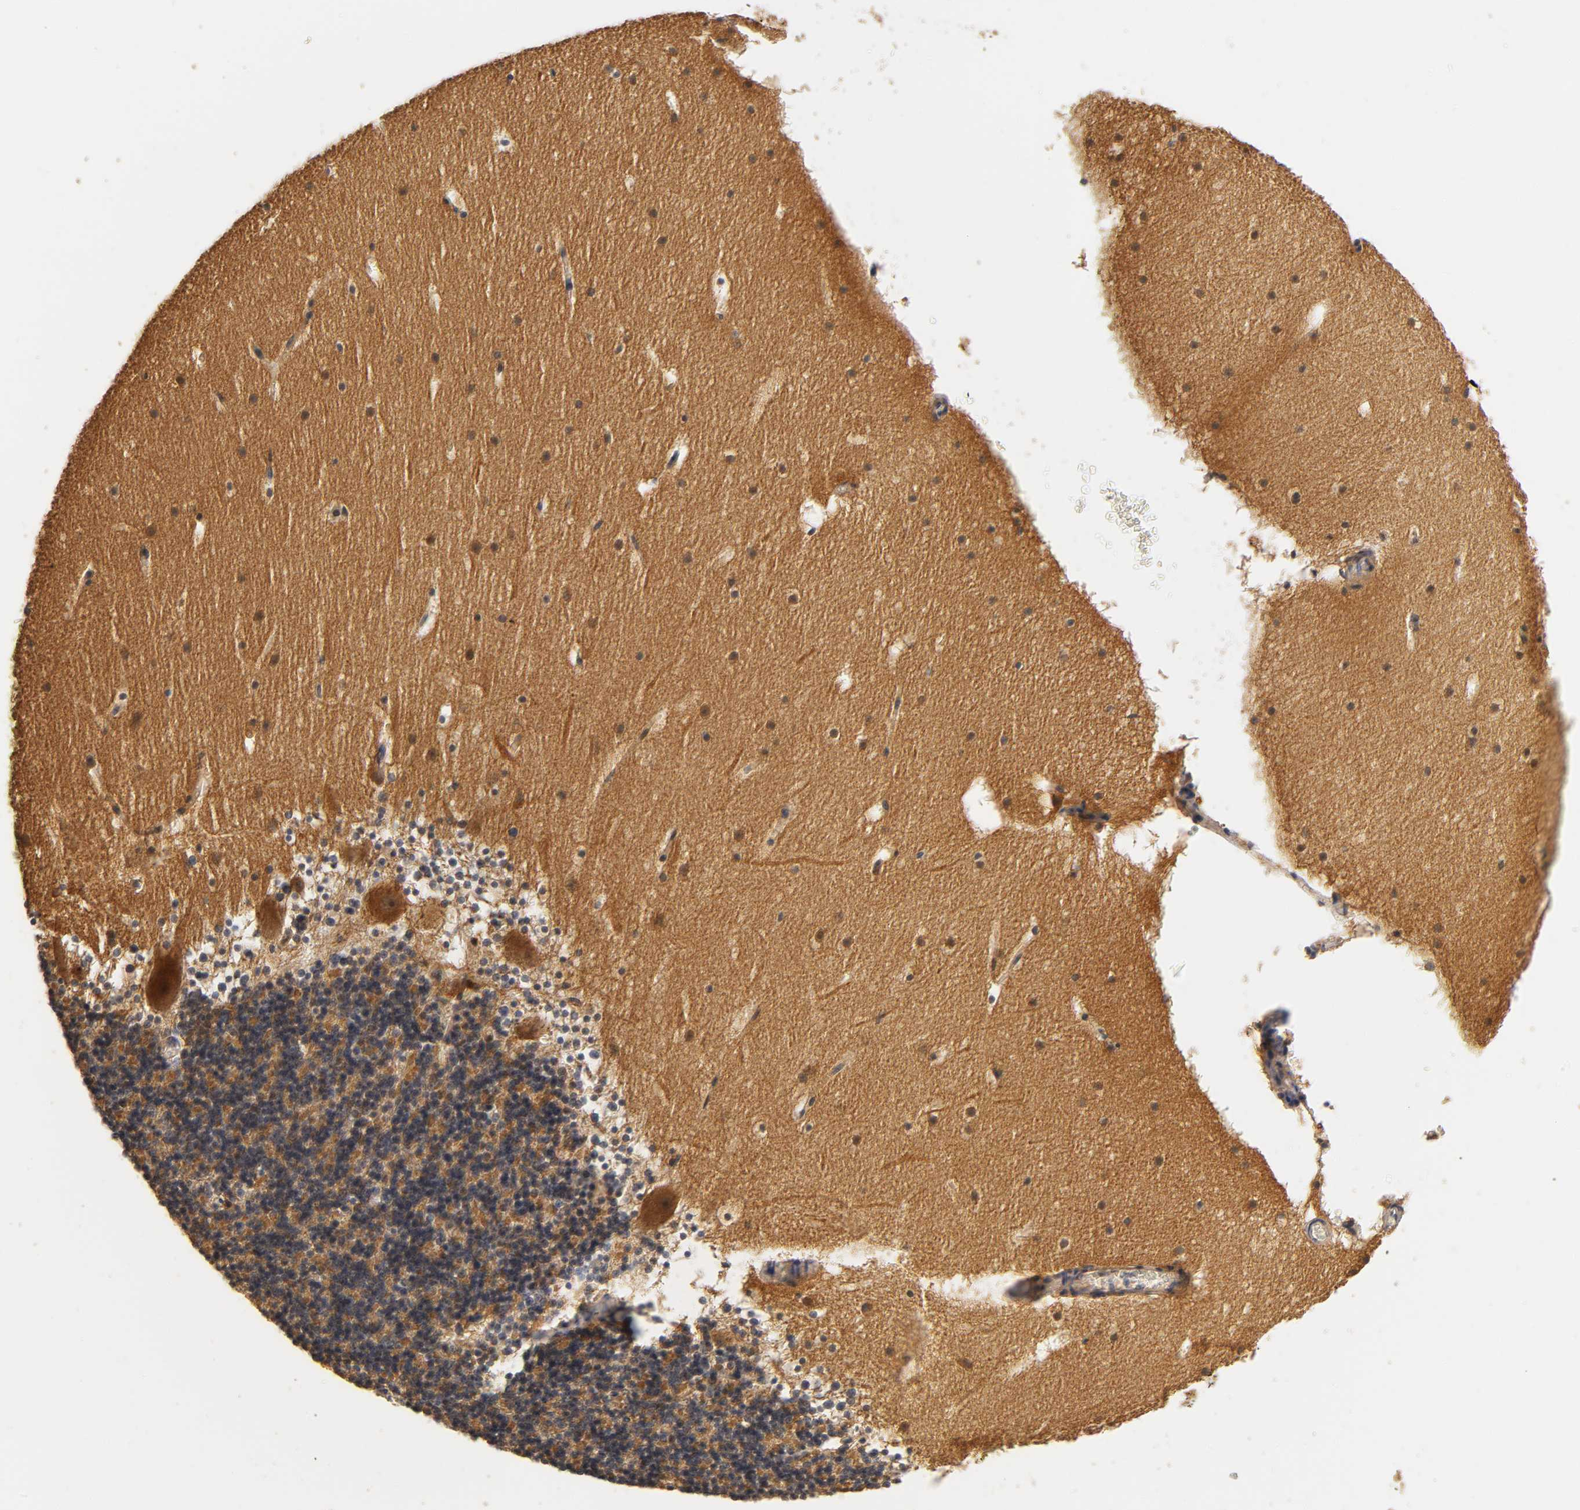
{"staining": {"intensity": "moderate", "quantity": ">75%", "location": "cytoplasmic/membranous"}, "tissue": "cerebellum", "cell_type": "Cells in granular layer", "image_type": "normal", "snomed": [{"axis": "morphology", "description": "Normal tissue, NOS"}, {"axis": "topography", "description": "Cerebellum"}], "caption": "A high-resolution photomicrograph shows IHC staining of normal cerebellum, which exhibits moderate cytoplasmic/membranous positivity in about >75% of cells in granular layer.", "gene": "SCAP", "patient": {"sex": "male", "age": 45}}